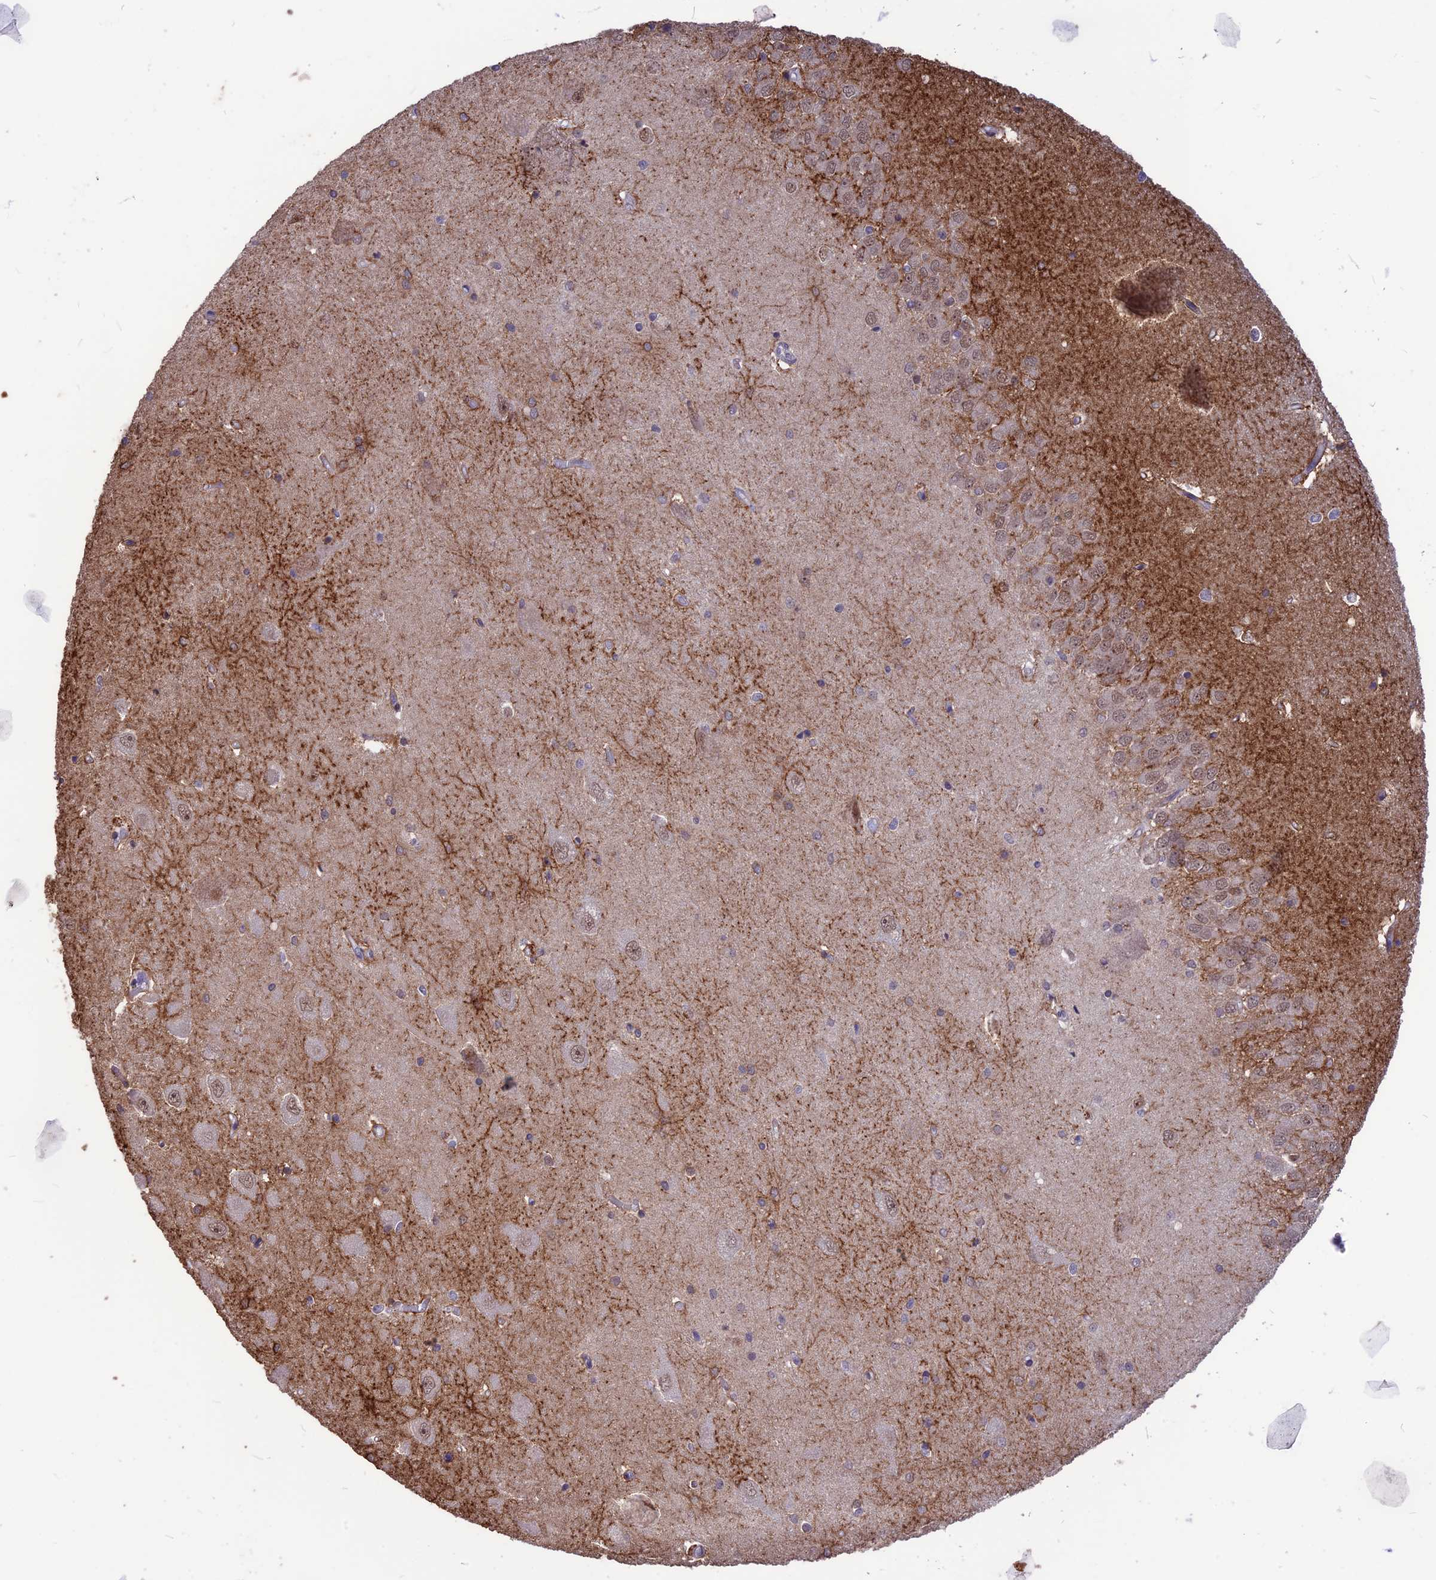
{"staining": {"intensity": "strong", "quantity": "<25%", "location": "cytoplasmic/membranous"}, "tissue": "hippocampus", "cell_type": "Glial cells", "image_type": "normal", "snomed": [{"axis": "morphology", "description": "Normal tissue, NOS"}, {"axis": "topography", "description": "Hippocampus"}], "caption": "Strong cytoplasmic/membranous staining for a protein is present in about <25% of glial cells of normal hippocampus using IHC.", "gene": "DIS3", "patient": {"sex": "male", "age": 45}}